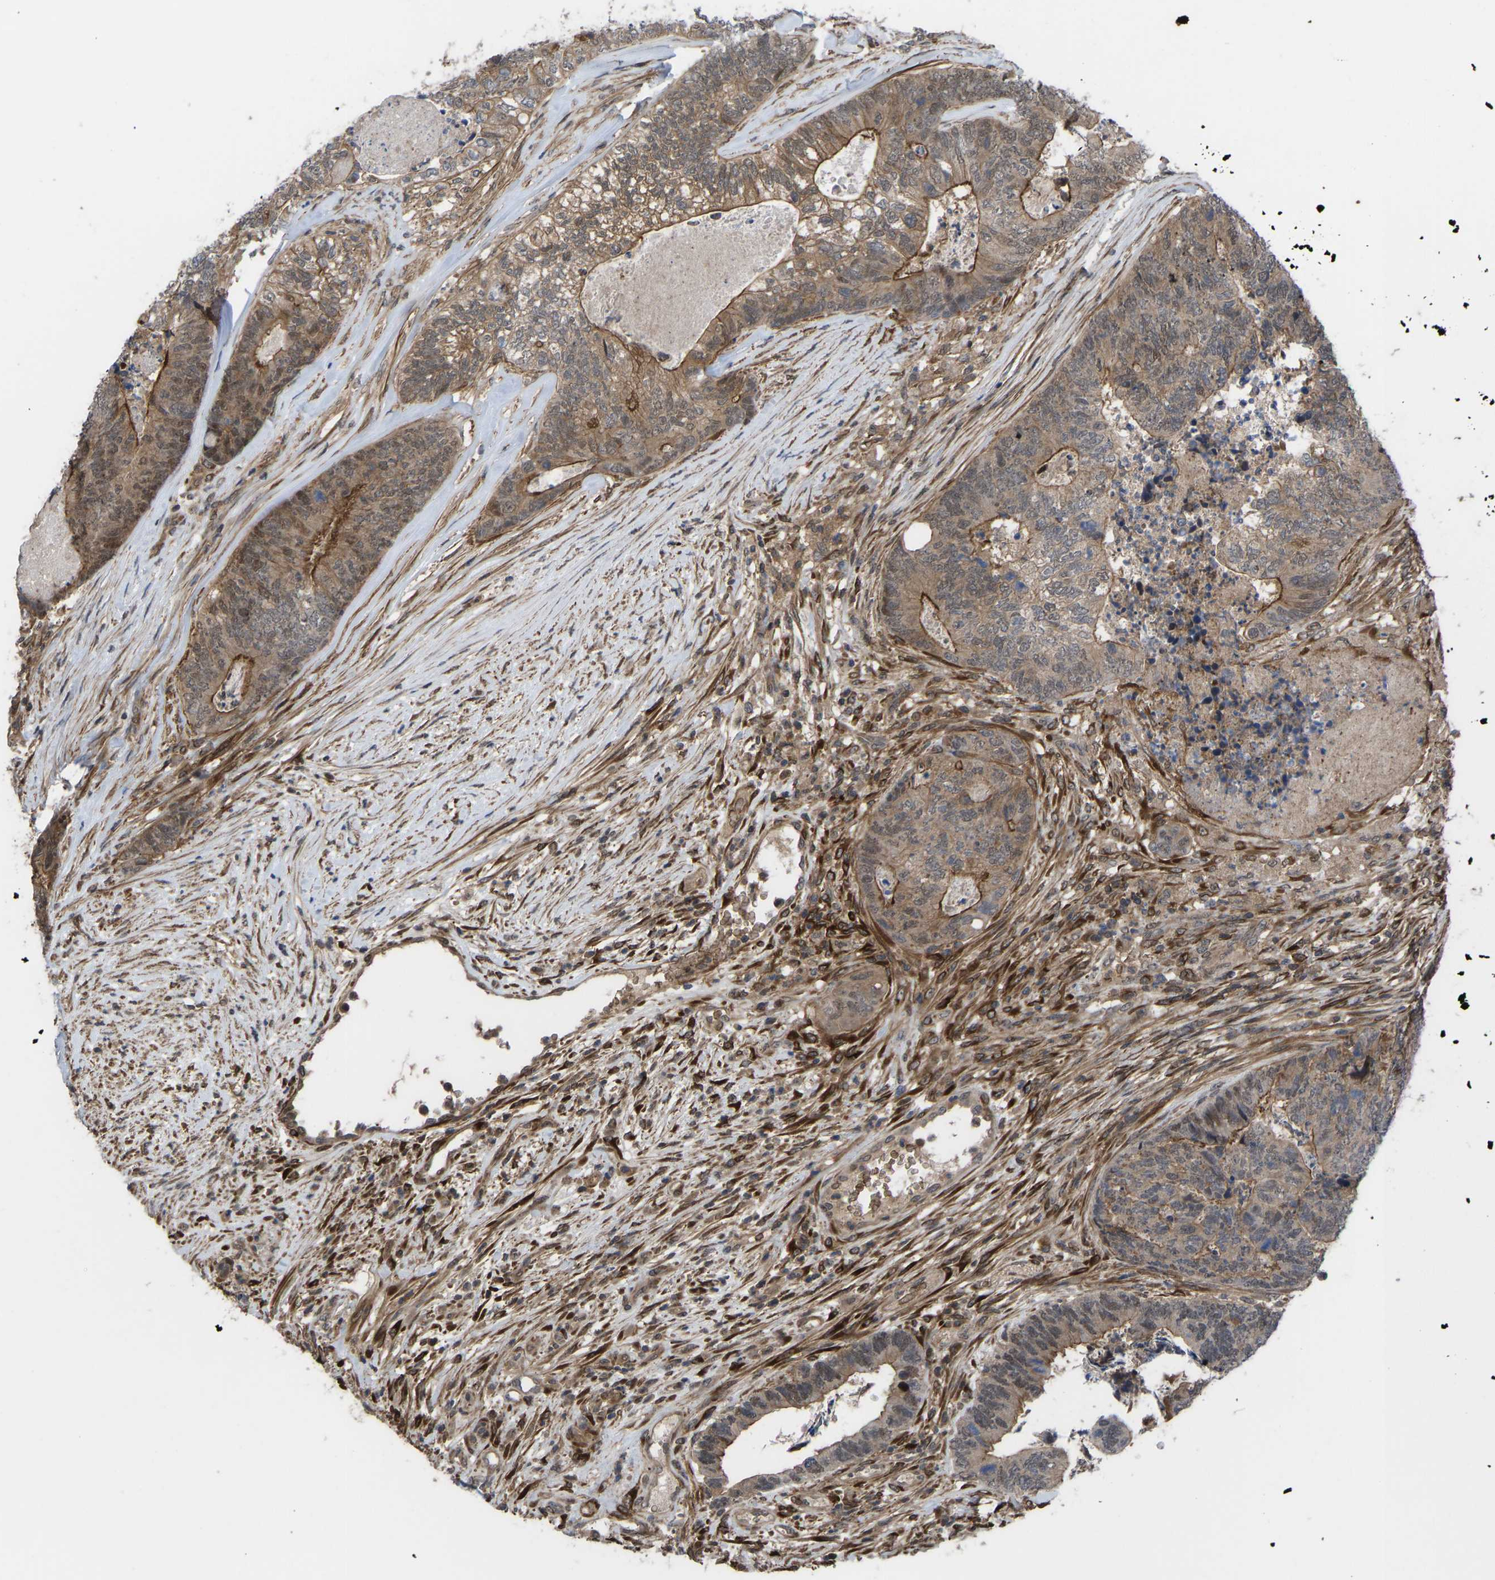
{"staining": {"intensity": "moderate", "quantity": ">75%", "location": "cytoplasmic/membranous,nuclear"}, "tissue": "colorectal cancer", "cell_type": "Tumor cells", "image_type": "cancer", "snomed": [{"axis": "morphology", "description": "Adenocarcinoma, NOS"}, {"axis": "topography", "description": "Colon"}], "caption": "A high-resolution image shows immunohistochemistry (IHC) staining of colorectal cancer (adenocarcinoma), which demonstrates moderate cytoplasmic/membranous and nuclear expression in approximately >75% of tumor cells.", "gene": "CYP7B1", "patient": {"sex": "female", "age": 67}}